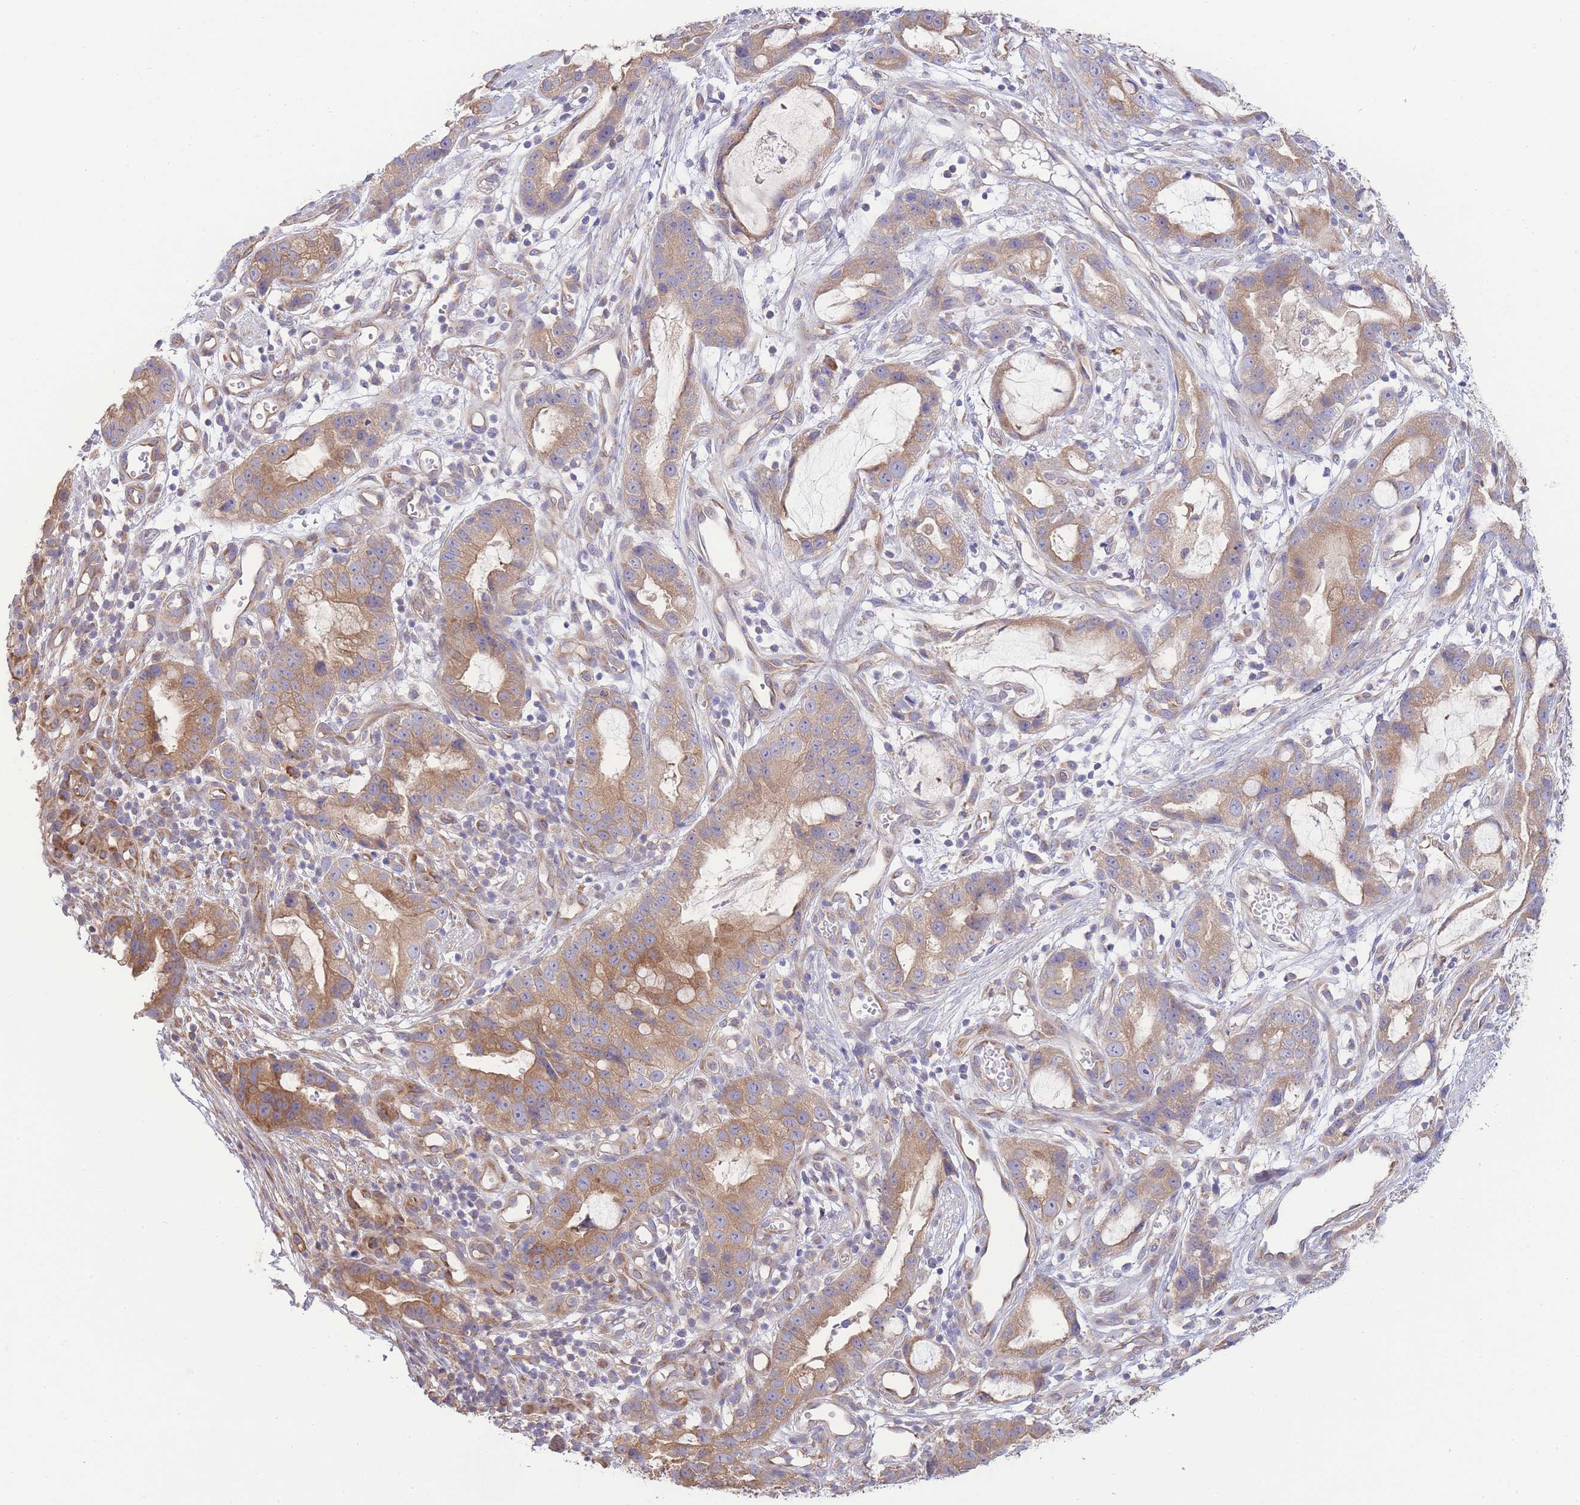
{"staining": {"intensity": "moderate", "quantity": ">75%", "location": "cytoplasmic/membranous"}, "tissue": "stomach cancer", "cell_type": "Tumor cells", "image_type": "cancer", "snomed": [{"axis": "morphology", "description": "Adenocarcinoma, NOS"}, {"axis": "topography", "description": "Stomach"}], "caption": "Immunohistochemical staining of human stomach cancer (adenocarcinoma) exhibits medium levels of moderate cytoplasmic/membranous protein staining in approximately >75% of tumor cells. The staining was performed using DAB (3,3'-diaminobenzidine), with brown indicating positive protein expression. Nuclei are stained blue with hematoxylin.", "gene": "BEX1", "patient": {"sex": "male", "age": 55}}